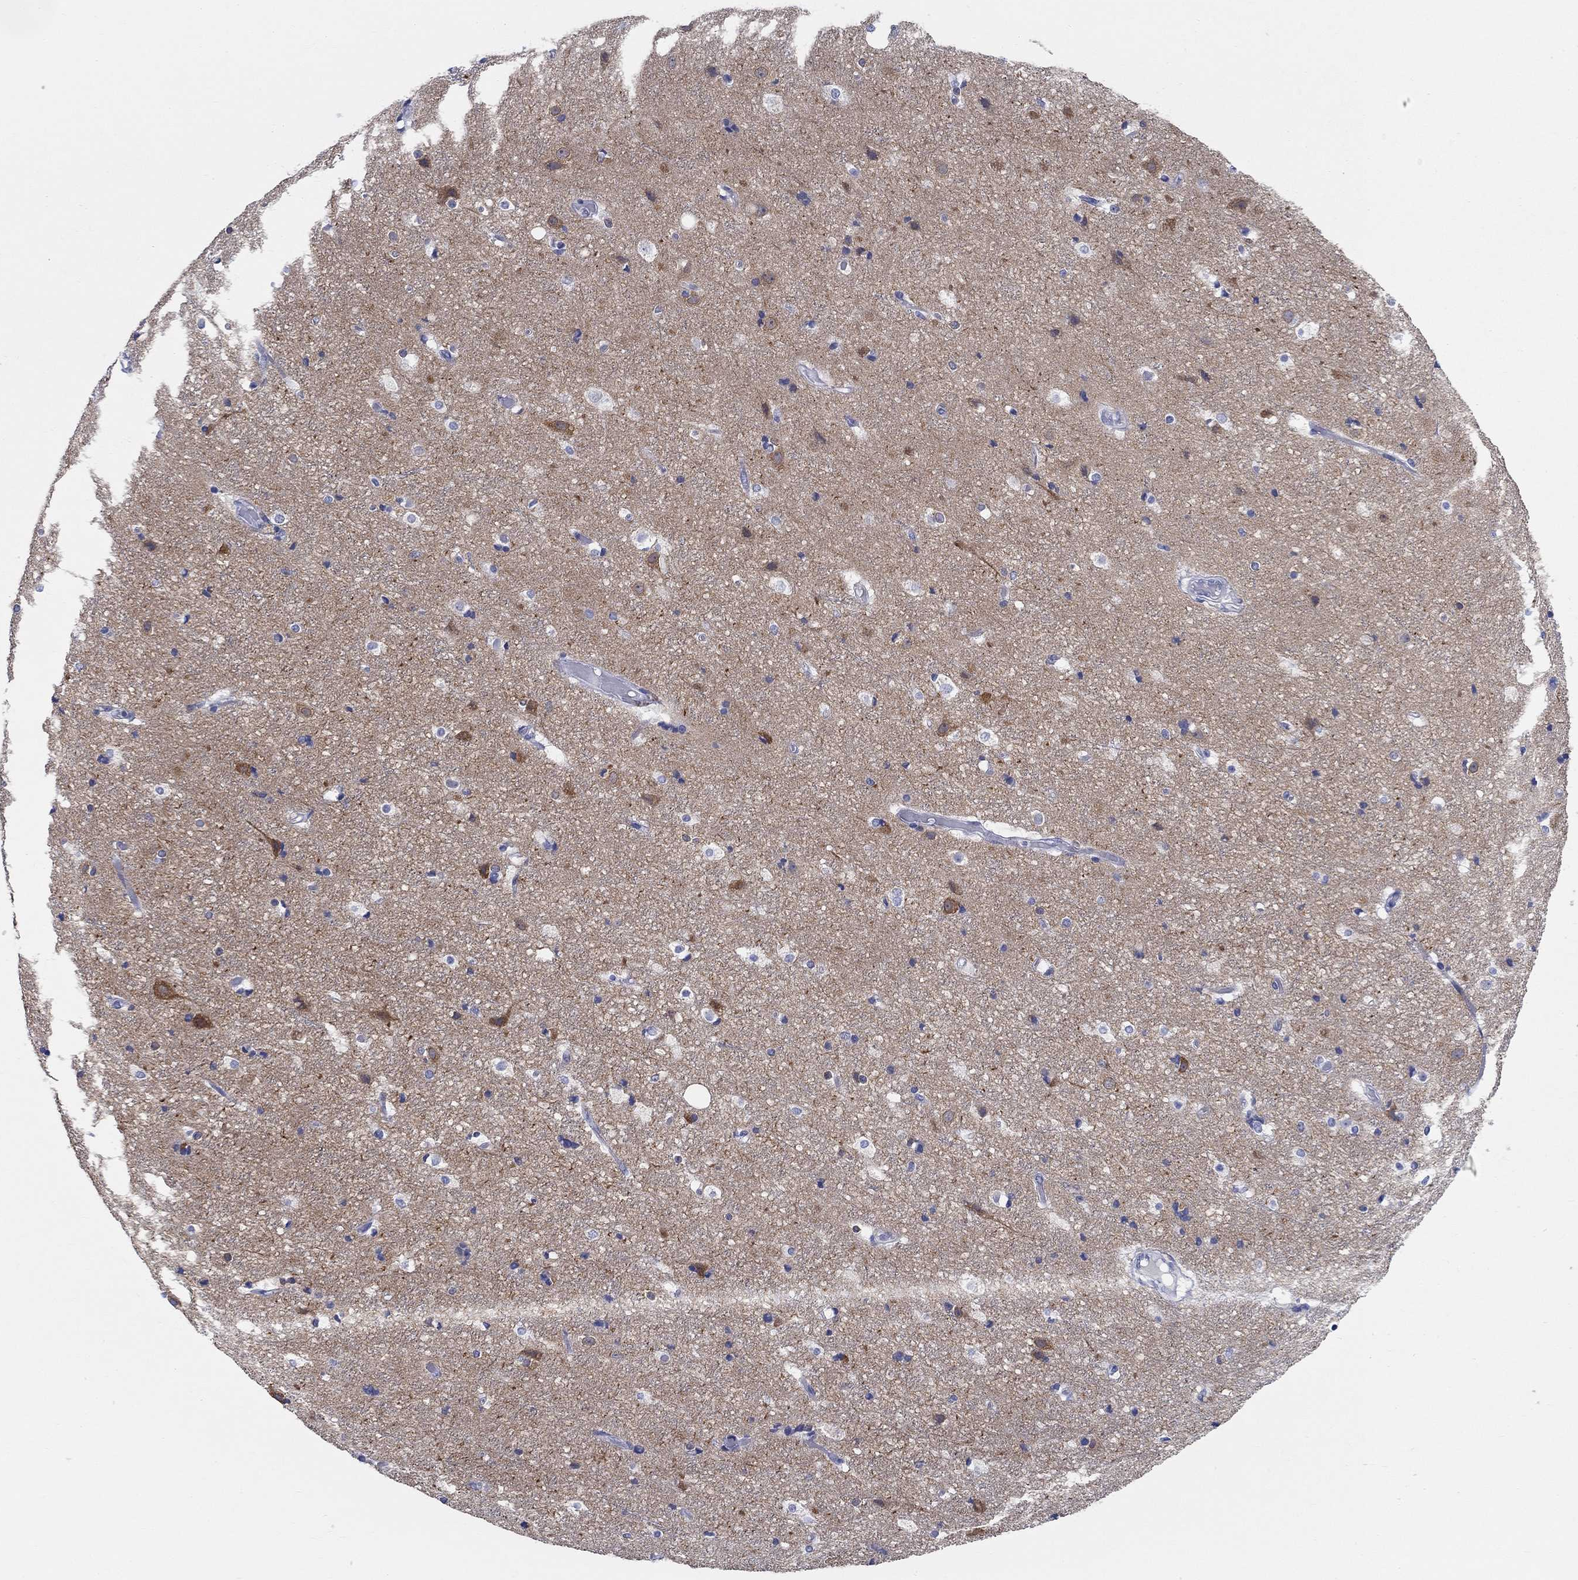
{"staining": {"intensity": "negative", "quantity": "none", "location": "none"}, "tissue": "cerebral cortex", "cell_type": "Endothelial cells", "image_type": "normal", "snomed": [{"axis": "morphology", "description": "Normal tissue, NOS"}, {"axis": "topography", "description": "Cerebral cortex"}], "caption": "This is an immunohistochemistry (IHC) image of benign human cerebral cortex. There is no expression in endothelial cells.", "gene": "RAP1GAP", "patient": {"sex": "female", "age": 52}}